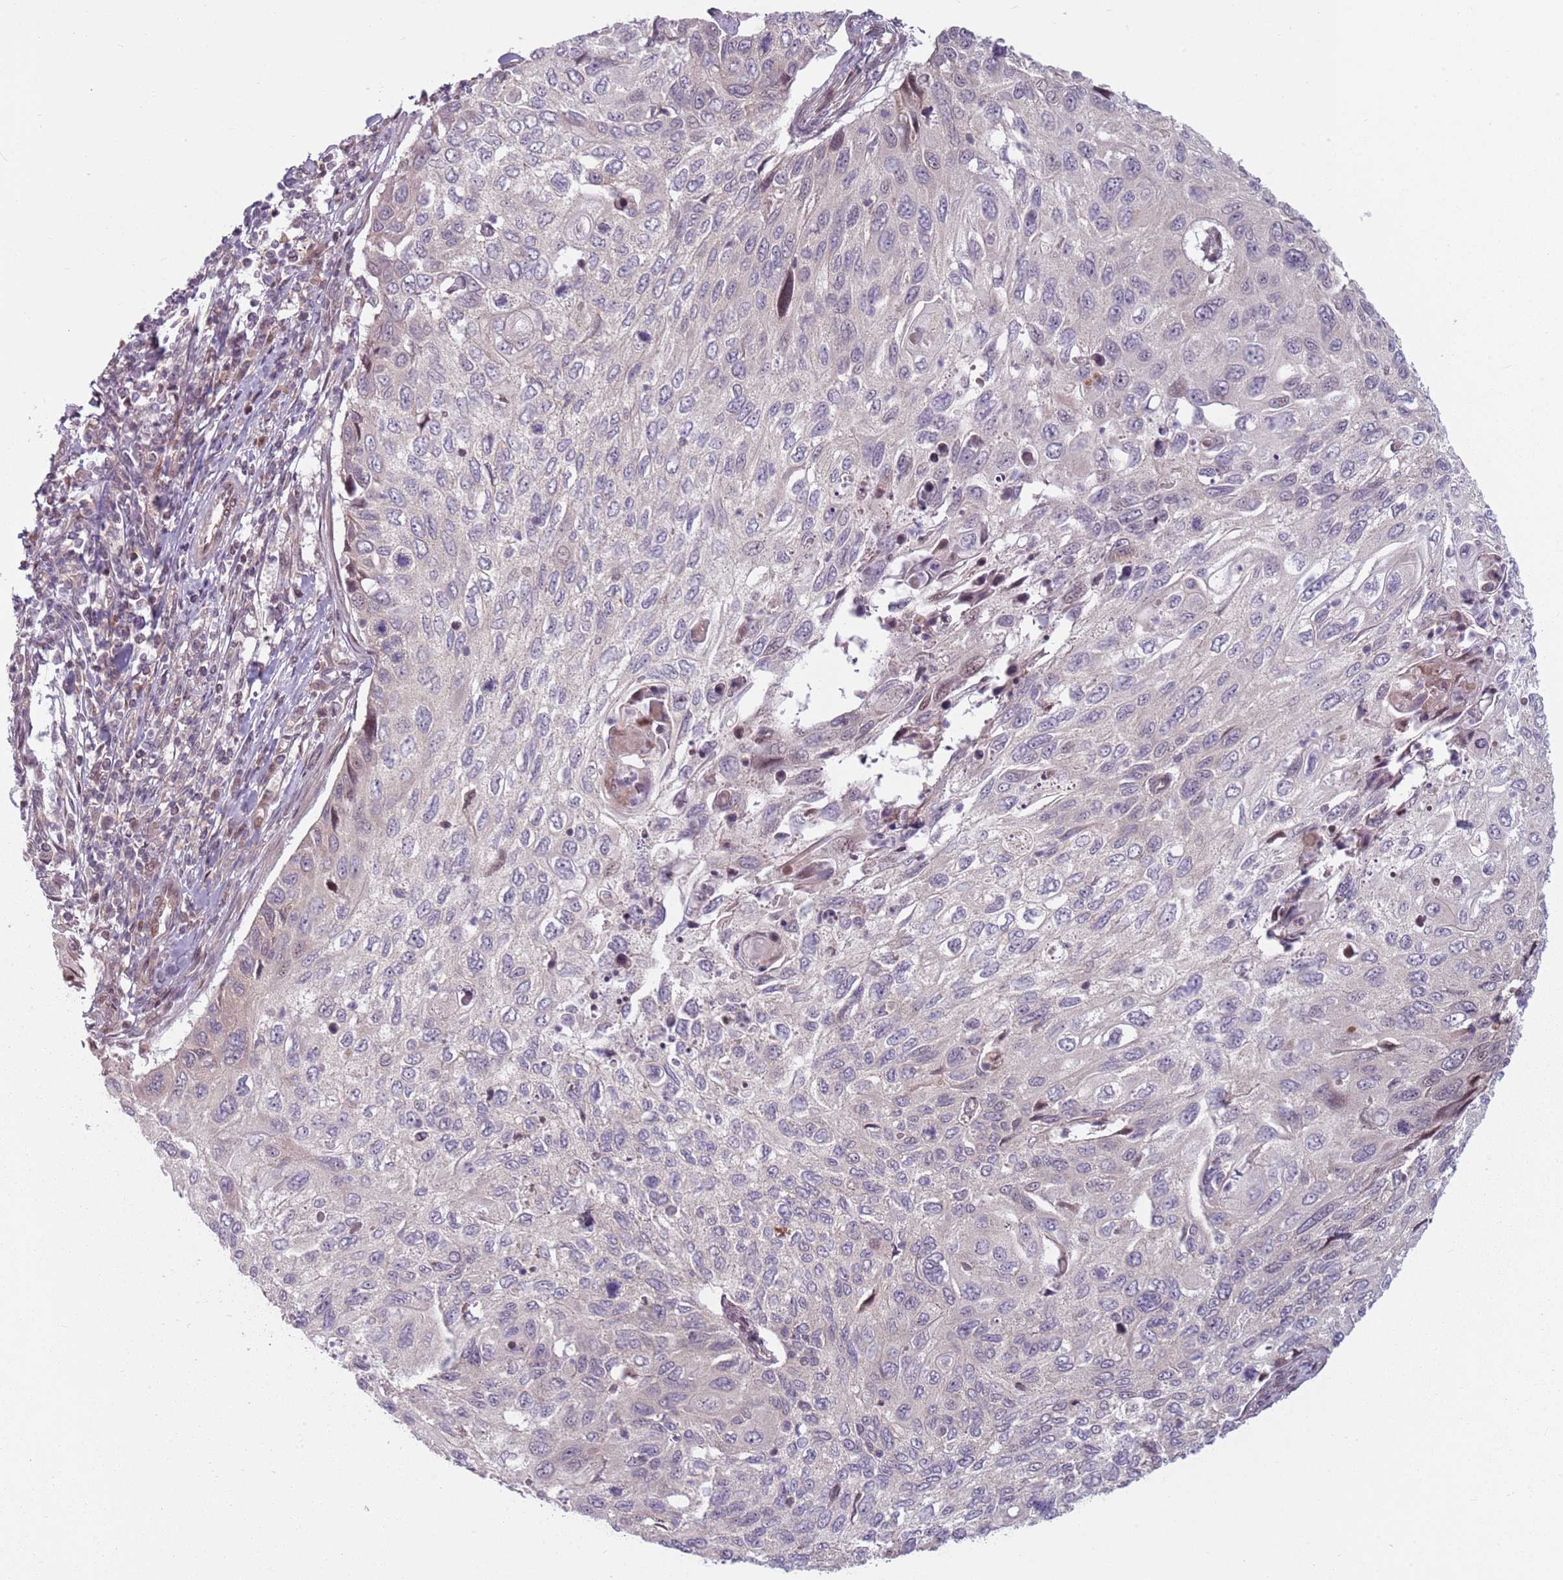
{"staining": {"intensity": "weak", "quantity": "<25%", "location": "cytoplasmic/membranous"}, "tissue": "cervical cancer", "cell_type": "Tumor cells", "image_type": "cancer", "snomed": [{"axis": "morphology", "description": "Squamous cell carcinoma, NOS"}, {"axis": "topography", "description": "Cervix"}], "caption": "Cervical cancer was stained to show a protein in brown. There is no significant staining in tumor cells.", "gene": "ADGRG1", "patient": {"sex": "female", "age": 70}}